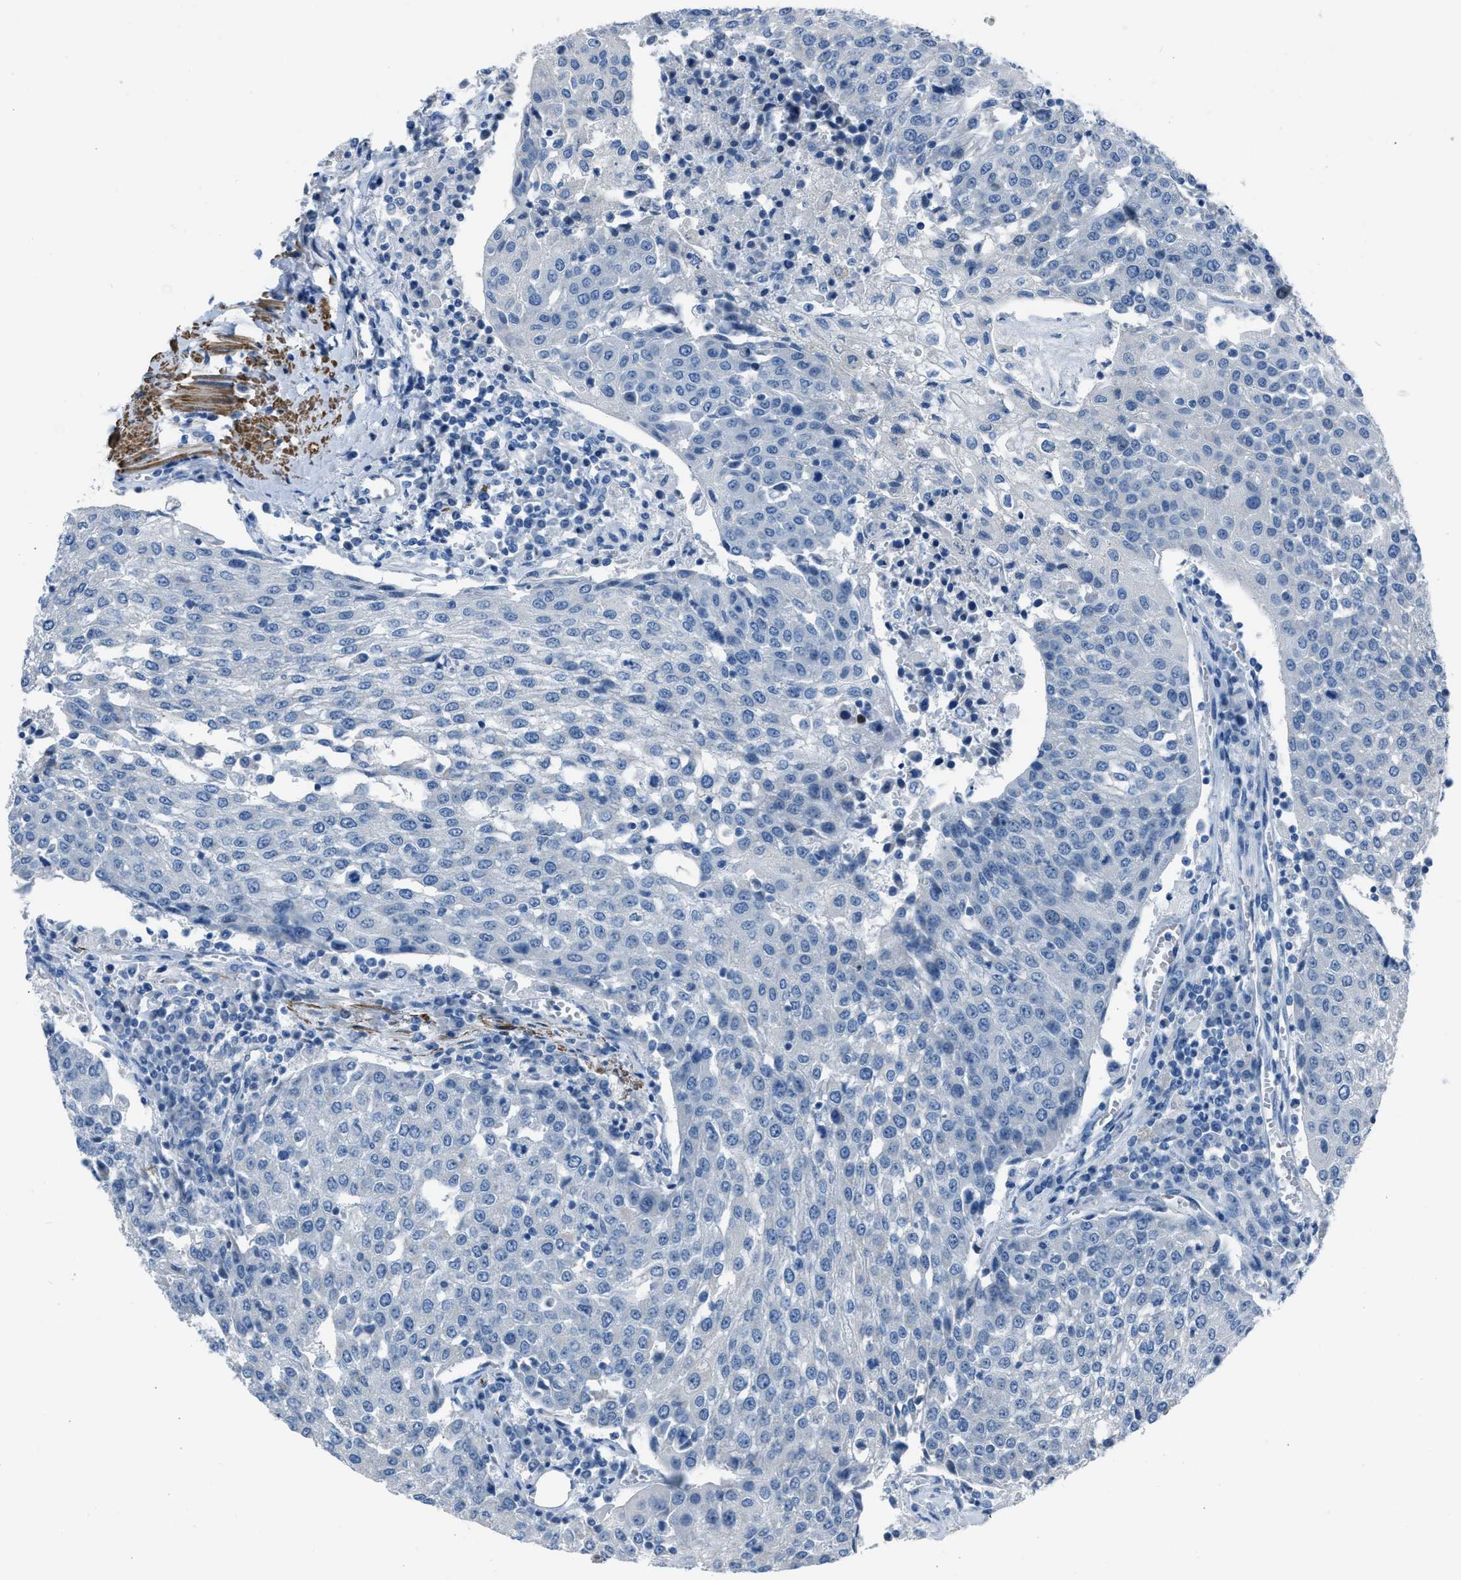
{"staining": {"intensity": "negative", "quantity": "none", "location": "none"}, "tissue": "urothelial cancer", "cell_type": "Tumor cells", "image_type": "cancer", "snomed": [{"axis": "morphology", "description": "Urothelial carcinoma, High grade"}, {"axis": "topography", "description": "Urinary bladder"}], "caption": "Micrograph shows no significant protein expression in tumor cells of urothelial carcinoma (high-grade).", "gene": "SPATC1L", "patient": {"sex": "female", "age": 85}}